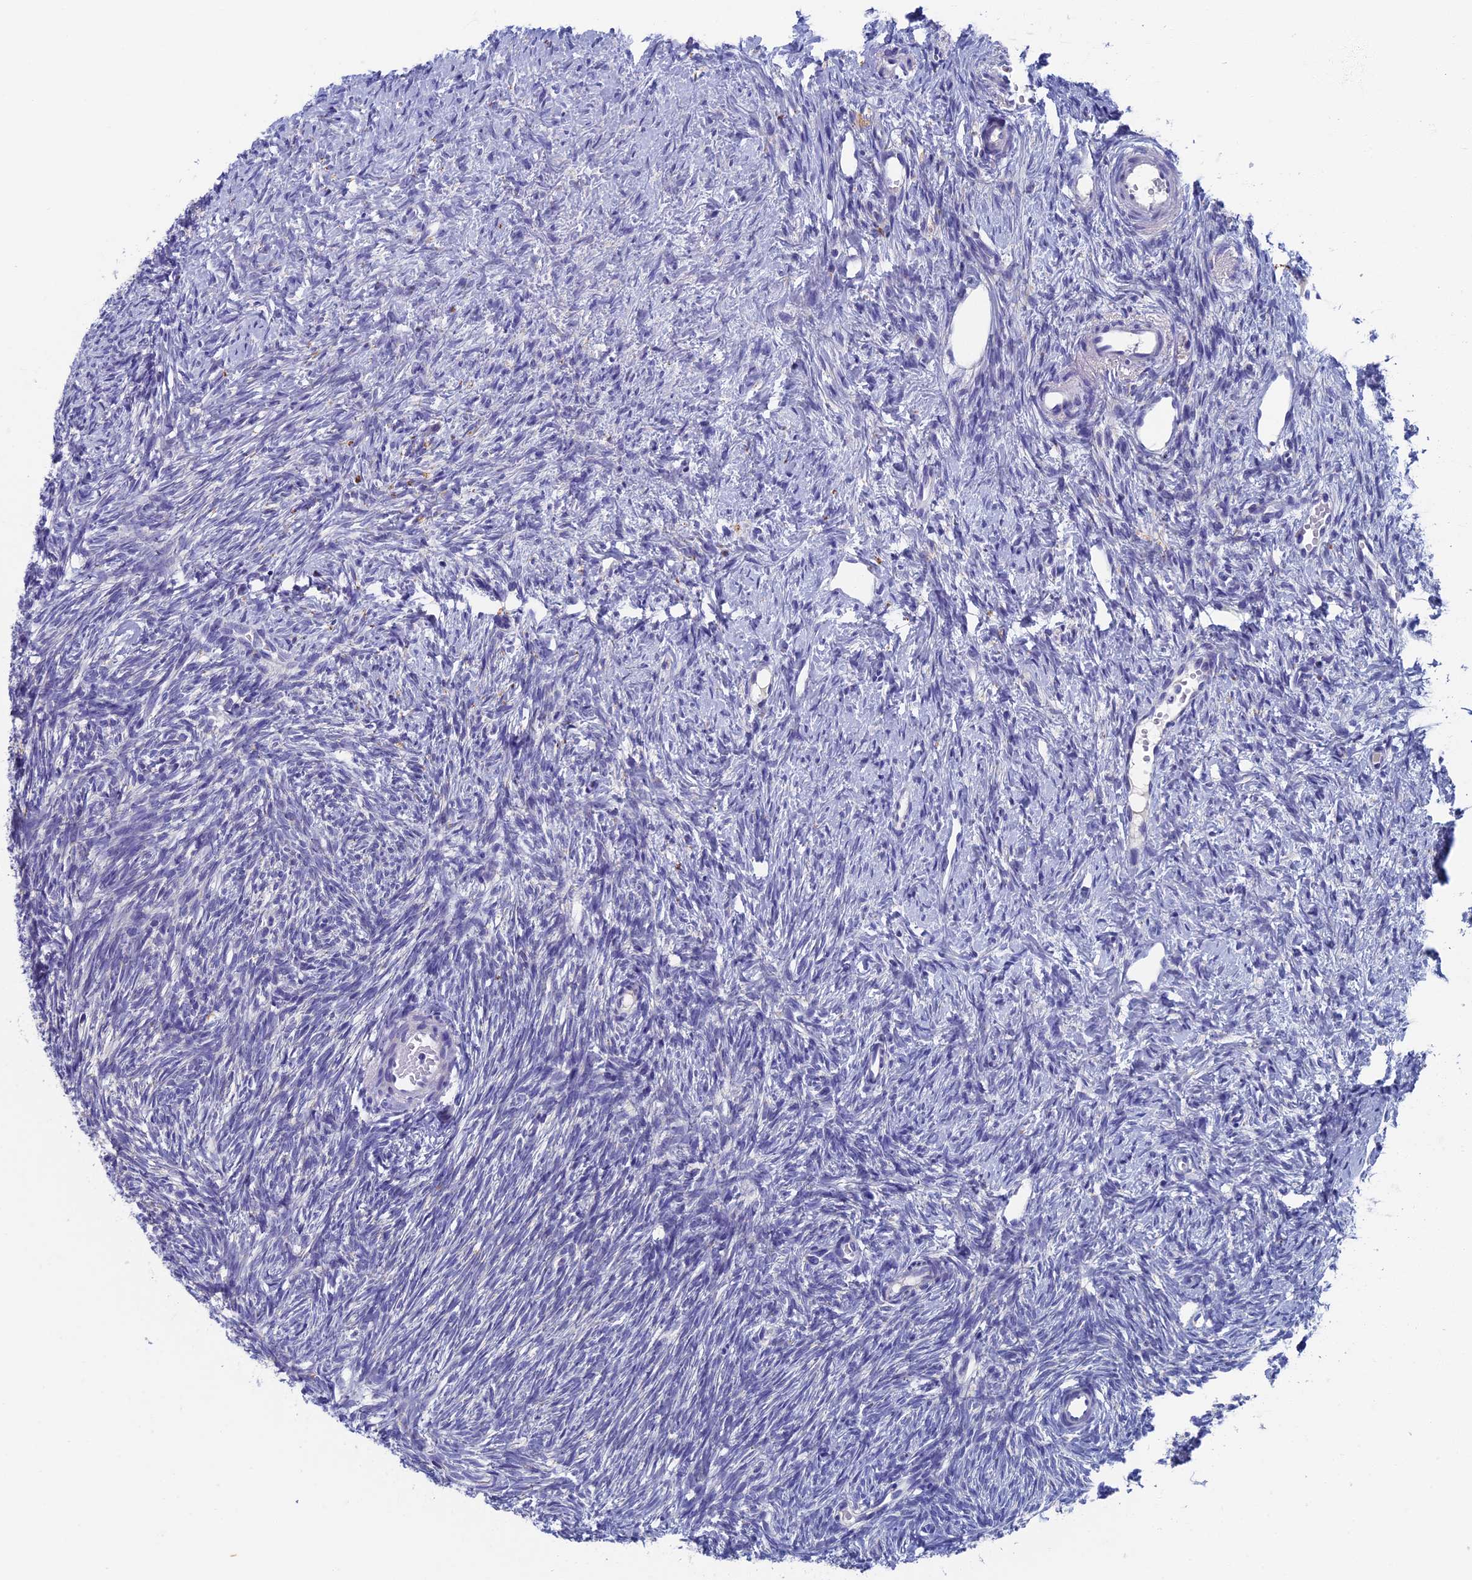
{"staining": {"intensity": "negative", "quantity": "none", "location": "none"}, "tissue": "ovary", "cell_type": "Ovarian stroma cells", "image_type": "normal", "snomed": [{"axis": "morphology", "description": "Normal tissue, NOS"}, {"axis": "topography", "description": "Ovary"}], "caption": "High power microscopy micrograph of an immunohistochemistry image of benign ovary, revealing no significant expression in ovarian stroma cells.", "gene": "OAT", "patient": {"sex": "female", "age": 51}}